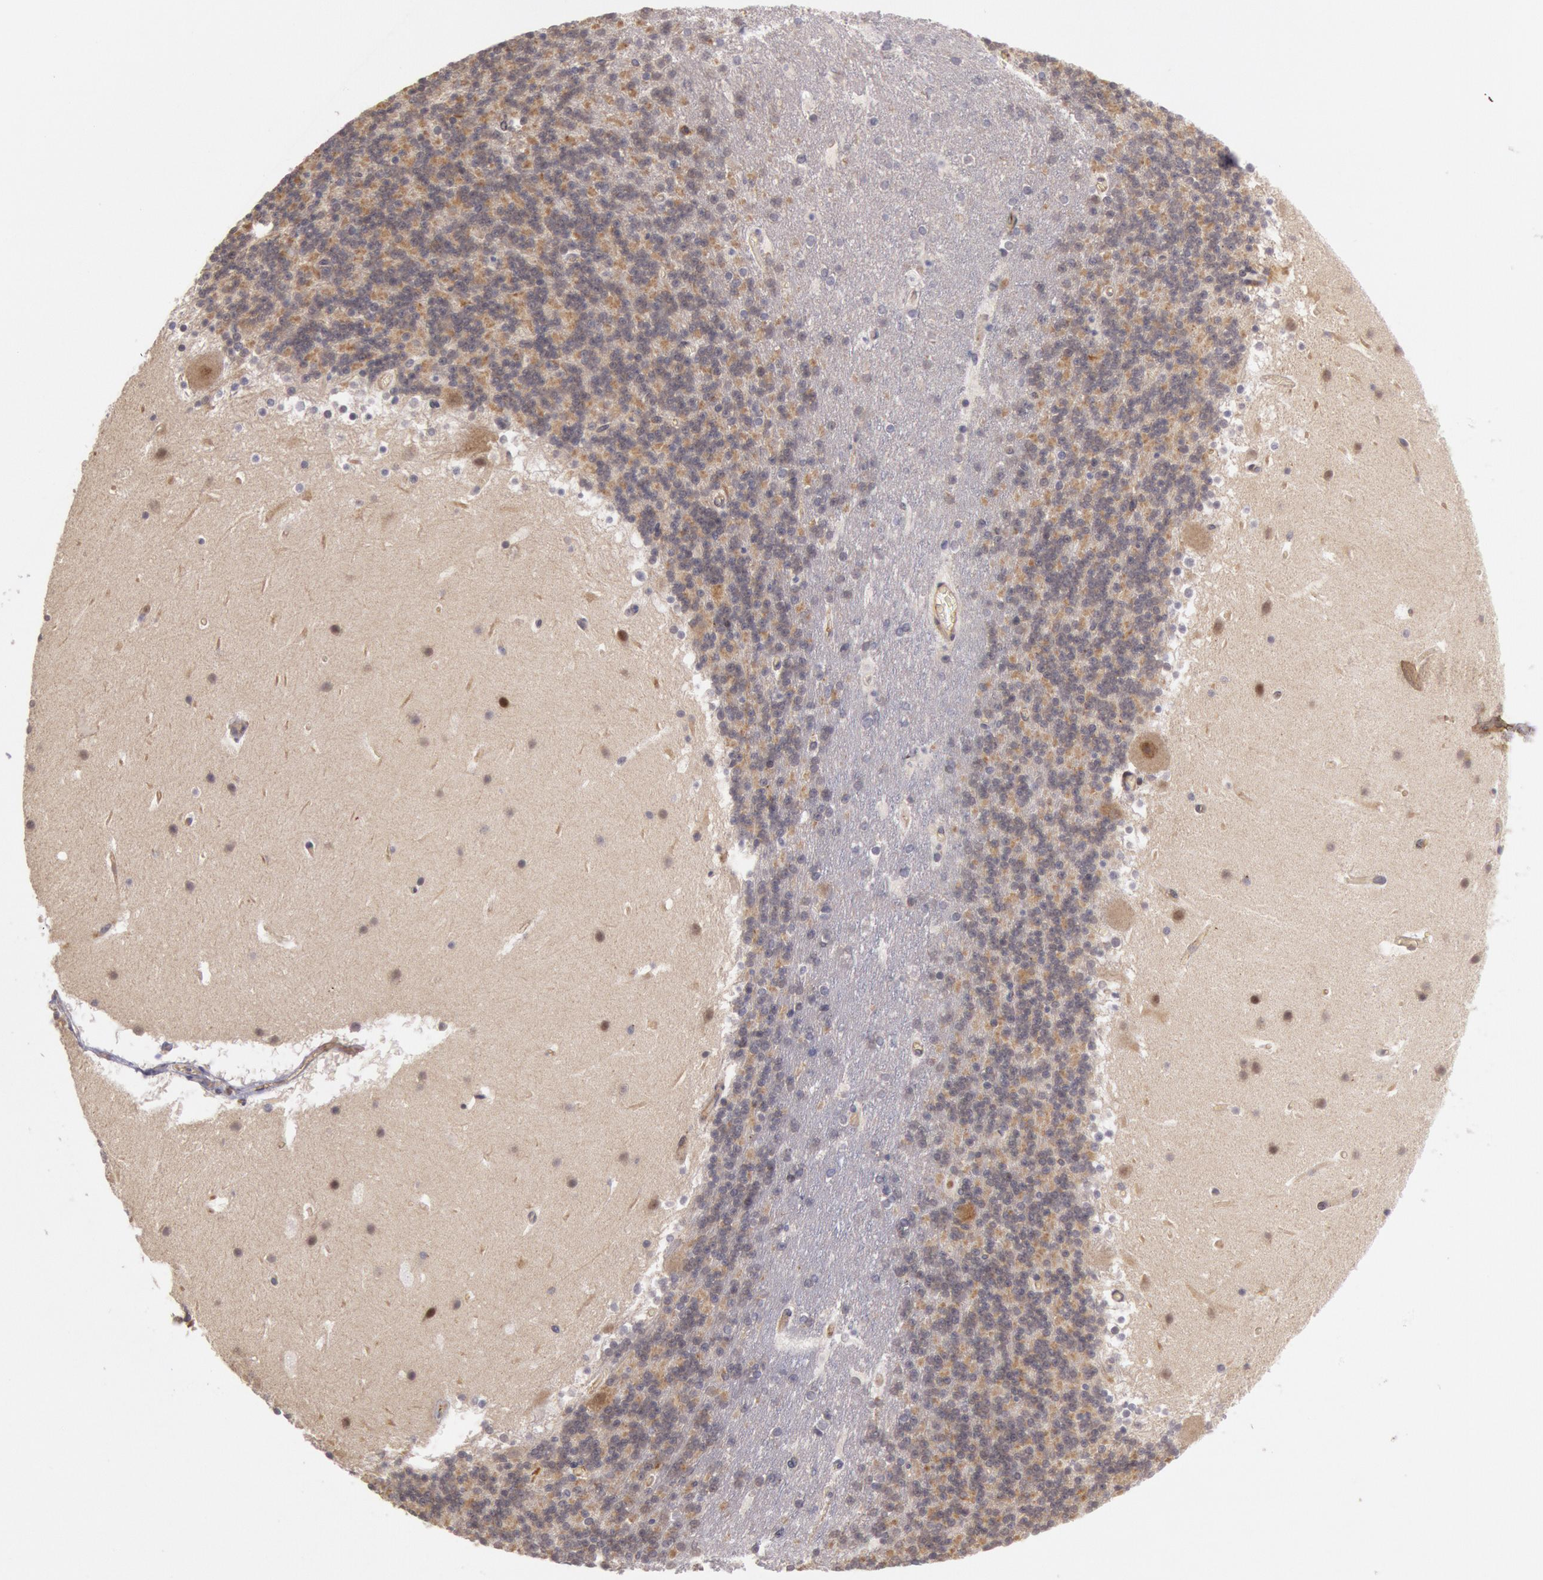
{"staining": {"intensity": "moderate", "quantity": ">75%", "location": "cytoplasmic/membranous"}, "tissue": "cerebellum", "cell_type": "Cells in granular layer", "image_type": "normal", "snomed": [{"axis": "morphology", "description": "Normal tissue, NOS"}, {"axis": "topography", "description": "Cerebellum"}], "caption": "A brown stain highlights moderate cytoplasmic/membranous expression of a protein in cells in granular layer of benign human cerebellum. Immunohistochemistry stains the protein of interest in brown and the nuclei are stained blue.", "gene": "TRIB2", "patient": {"sex": "male", "age": 45}}